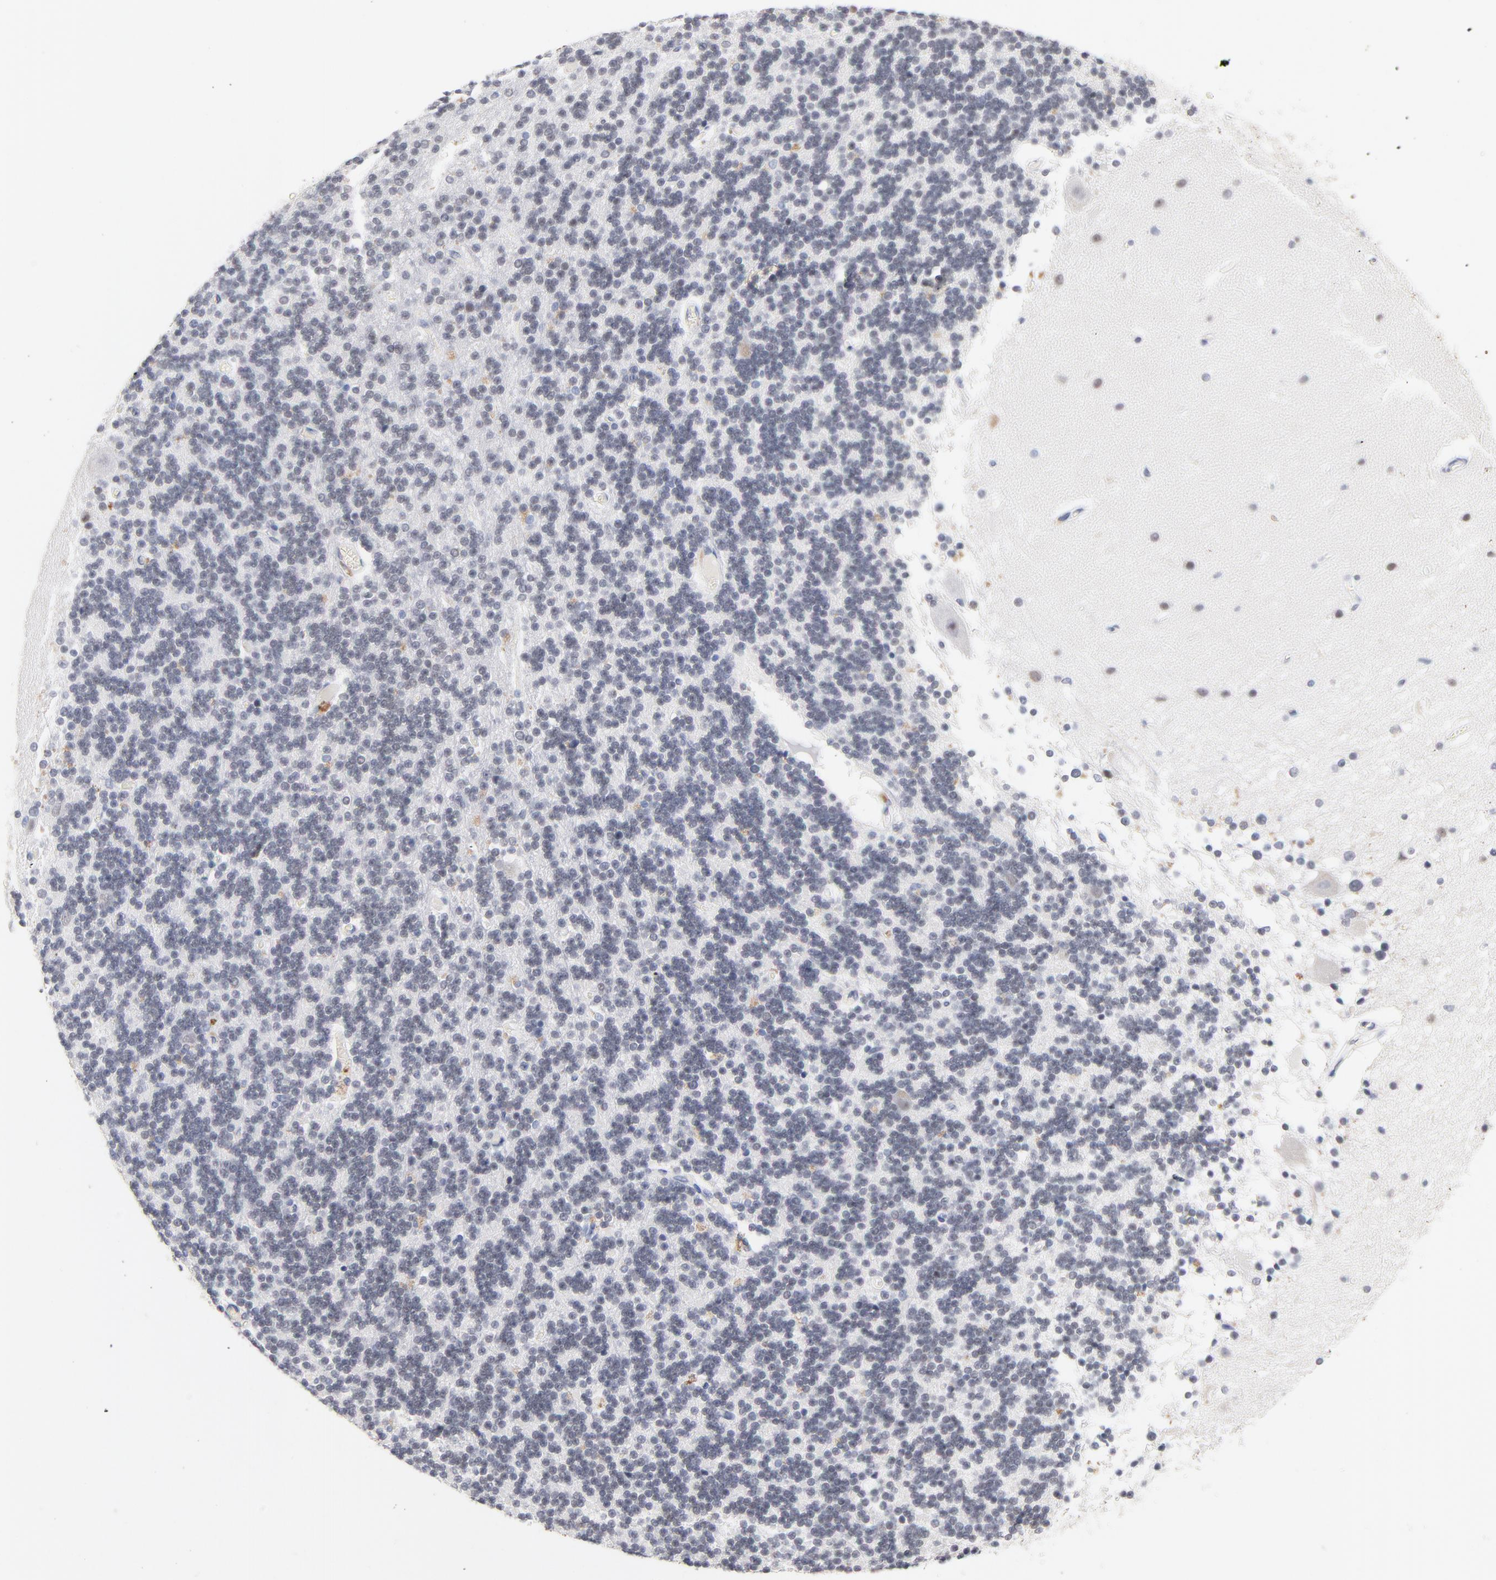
{"staining": {"intensity": "weak", "quantity": "<25%", "location": "nuclear"}, "tissue": "cerebellum", "cell_type": "Cells in granular layer", "image_type": "normal", "snomed": [{"axis": "morphology", "description": "Normal tissue, NOS"}, {"axis": "topography", "description": "Cerebellum"}], "caption": "Cells in granular layer show no significant expression in normal cerebellum.", "gene": "ORC2", "patient": {"sex": "female", "age": 54}}